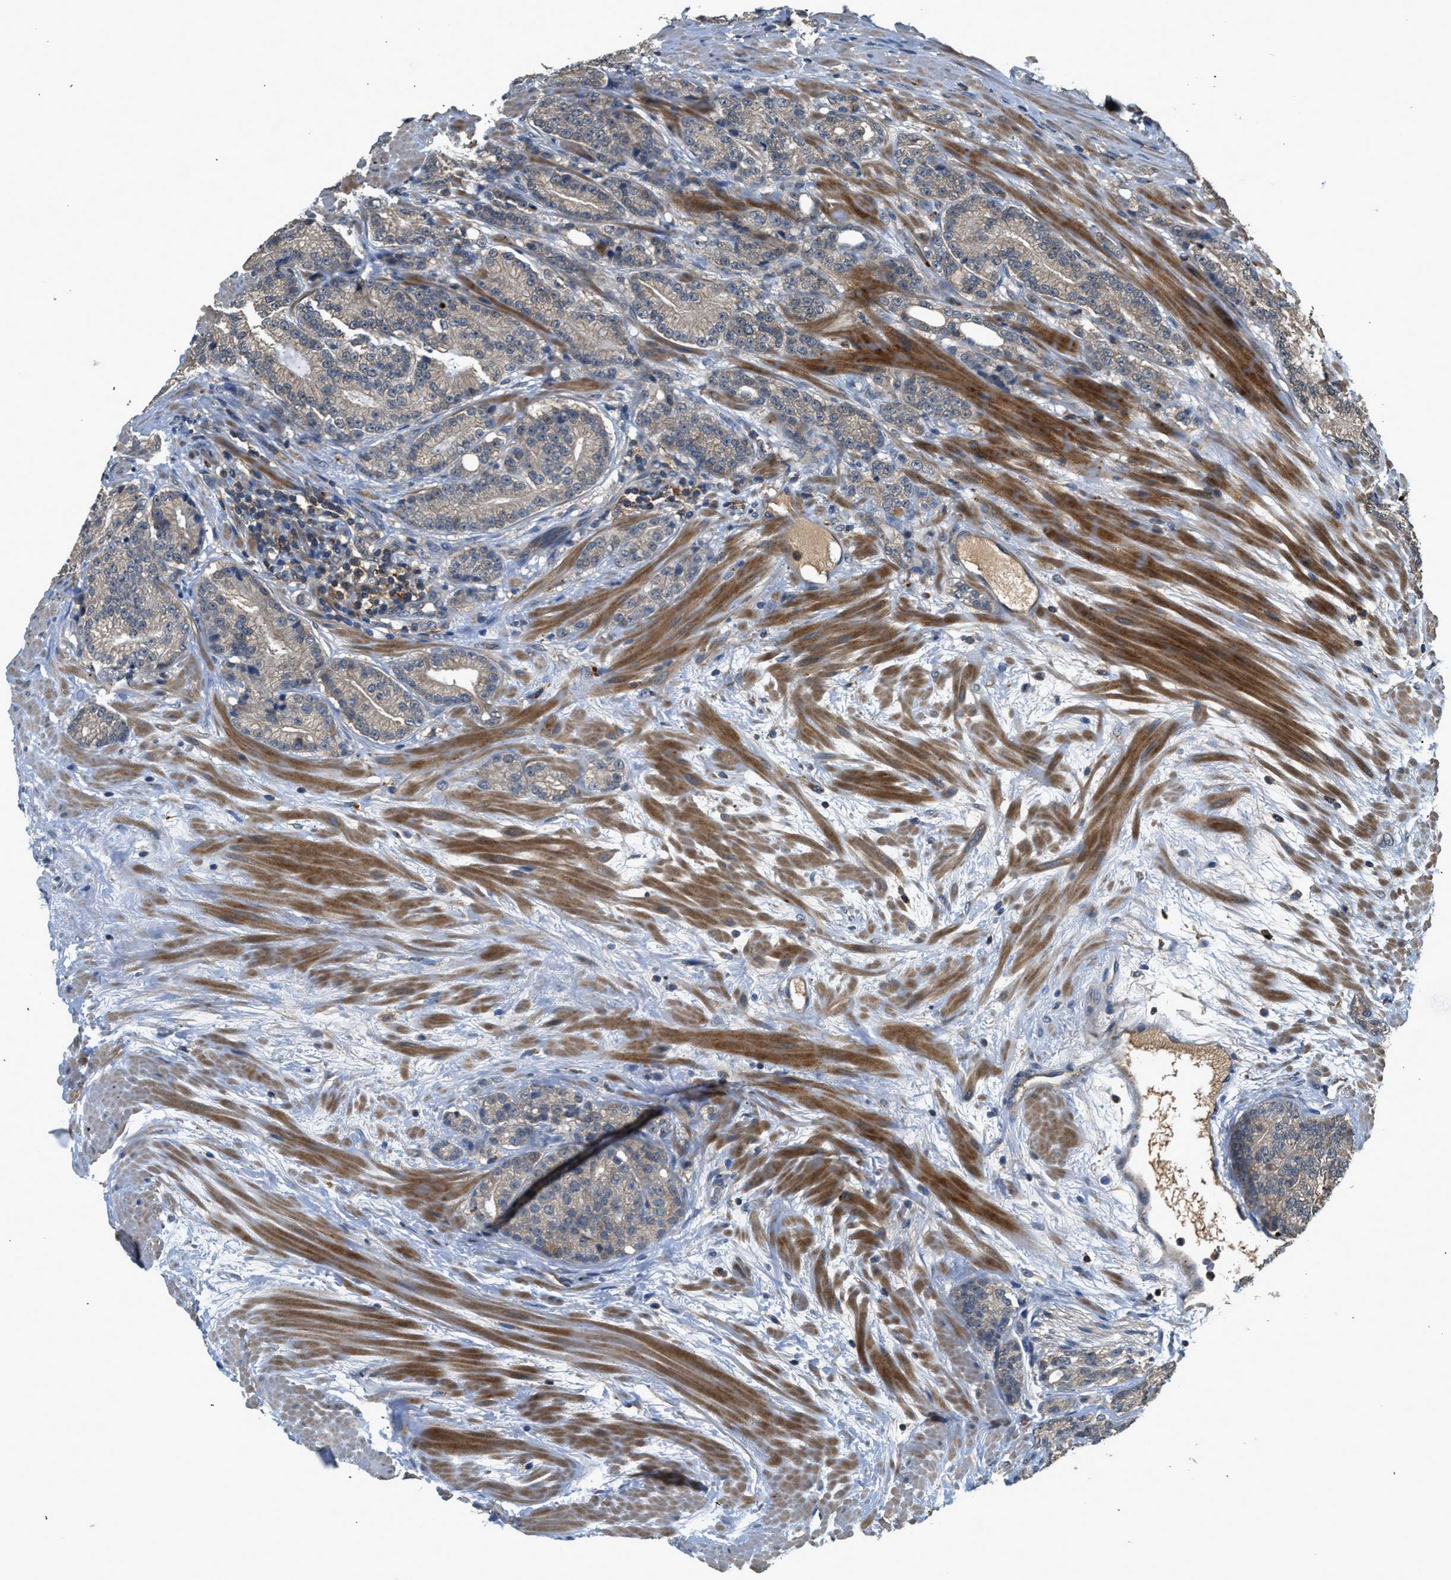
{"staining": {"intensity": "weak", "quantity": "<25%", "location": "cytoplasmic/membranous"}, "tissue": "prostate cancer", "cell_type": "Tumor cells", "image_type": "cancer", "snomed": [{"axis": "morphology", "description": "Adenocarcinoma, High grade"}, {"axis": "topography", "description": "Prostate"}], "caption": "This is a image of IHC staining of prostate cancer, which shows no positivity in tumor cells.", "gene": "SLC15A4", "patient": {"sex": "male", "age": 61}}